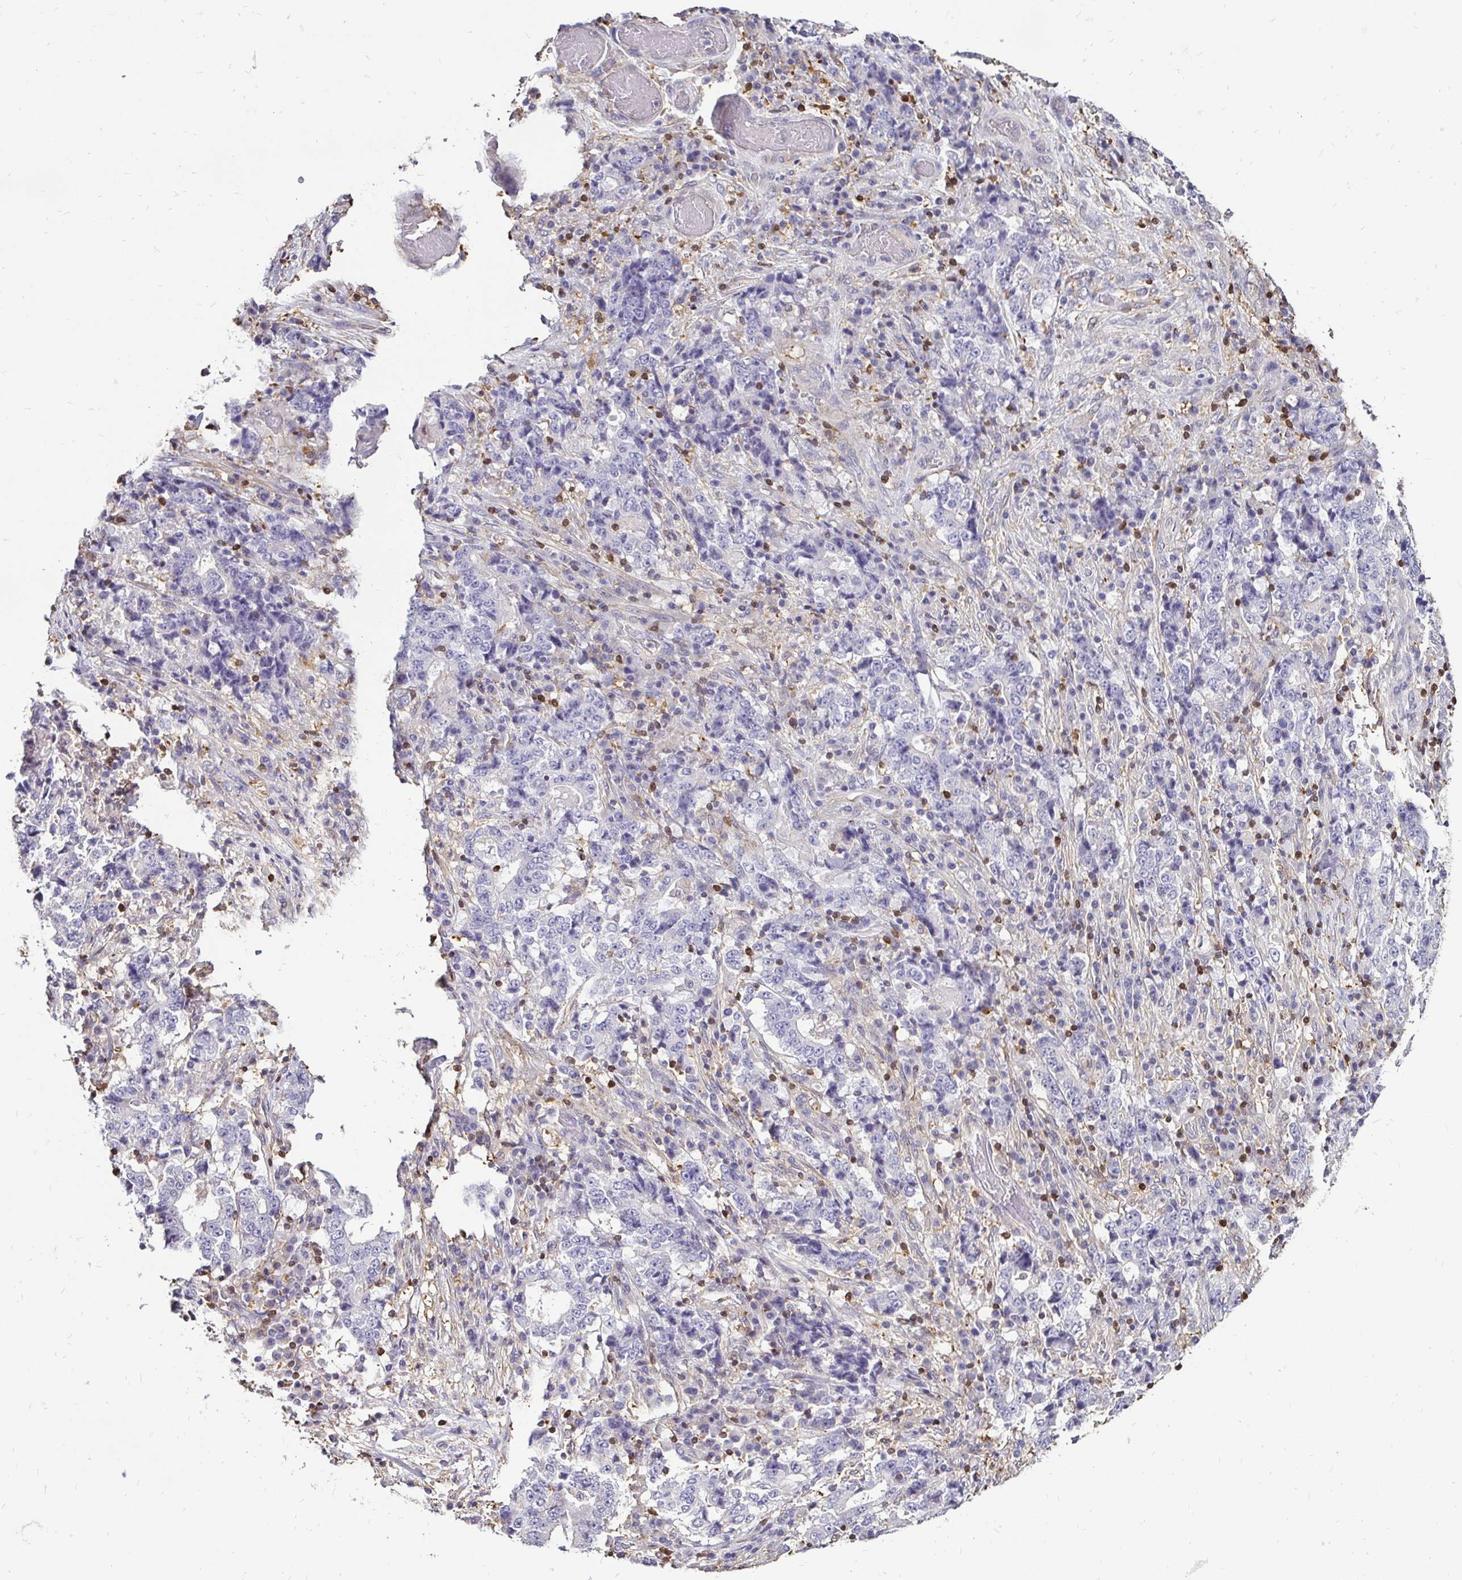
{"staining": {"intensity": "negative", "quantity": "none", "location": "none"}, "tissue": "stomach cancer", "cell_type": "Tumor cells", "image_type": "cancer", "snomed": [{"axis": "morphology", "description": "Normal tissue, NOS"}, {"axis": "morphology", "description": "Adenocarcinoma, NOS"}, {"axis": "topography", "description": "Stomach, upper"}, {"axis": "topography", "description": "Stomach"}], "caption": "Human stomach adenocarcinoma stained for a protein using immunohistochemistry (IHC) demonstrates no staining in tumor cells.", "gene": "ZFP1", "patient": {"sex": "male", "age": 59}}